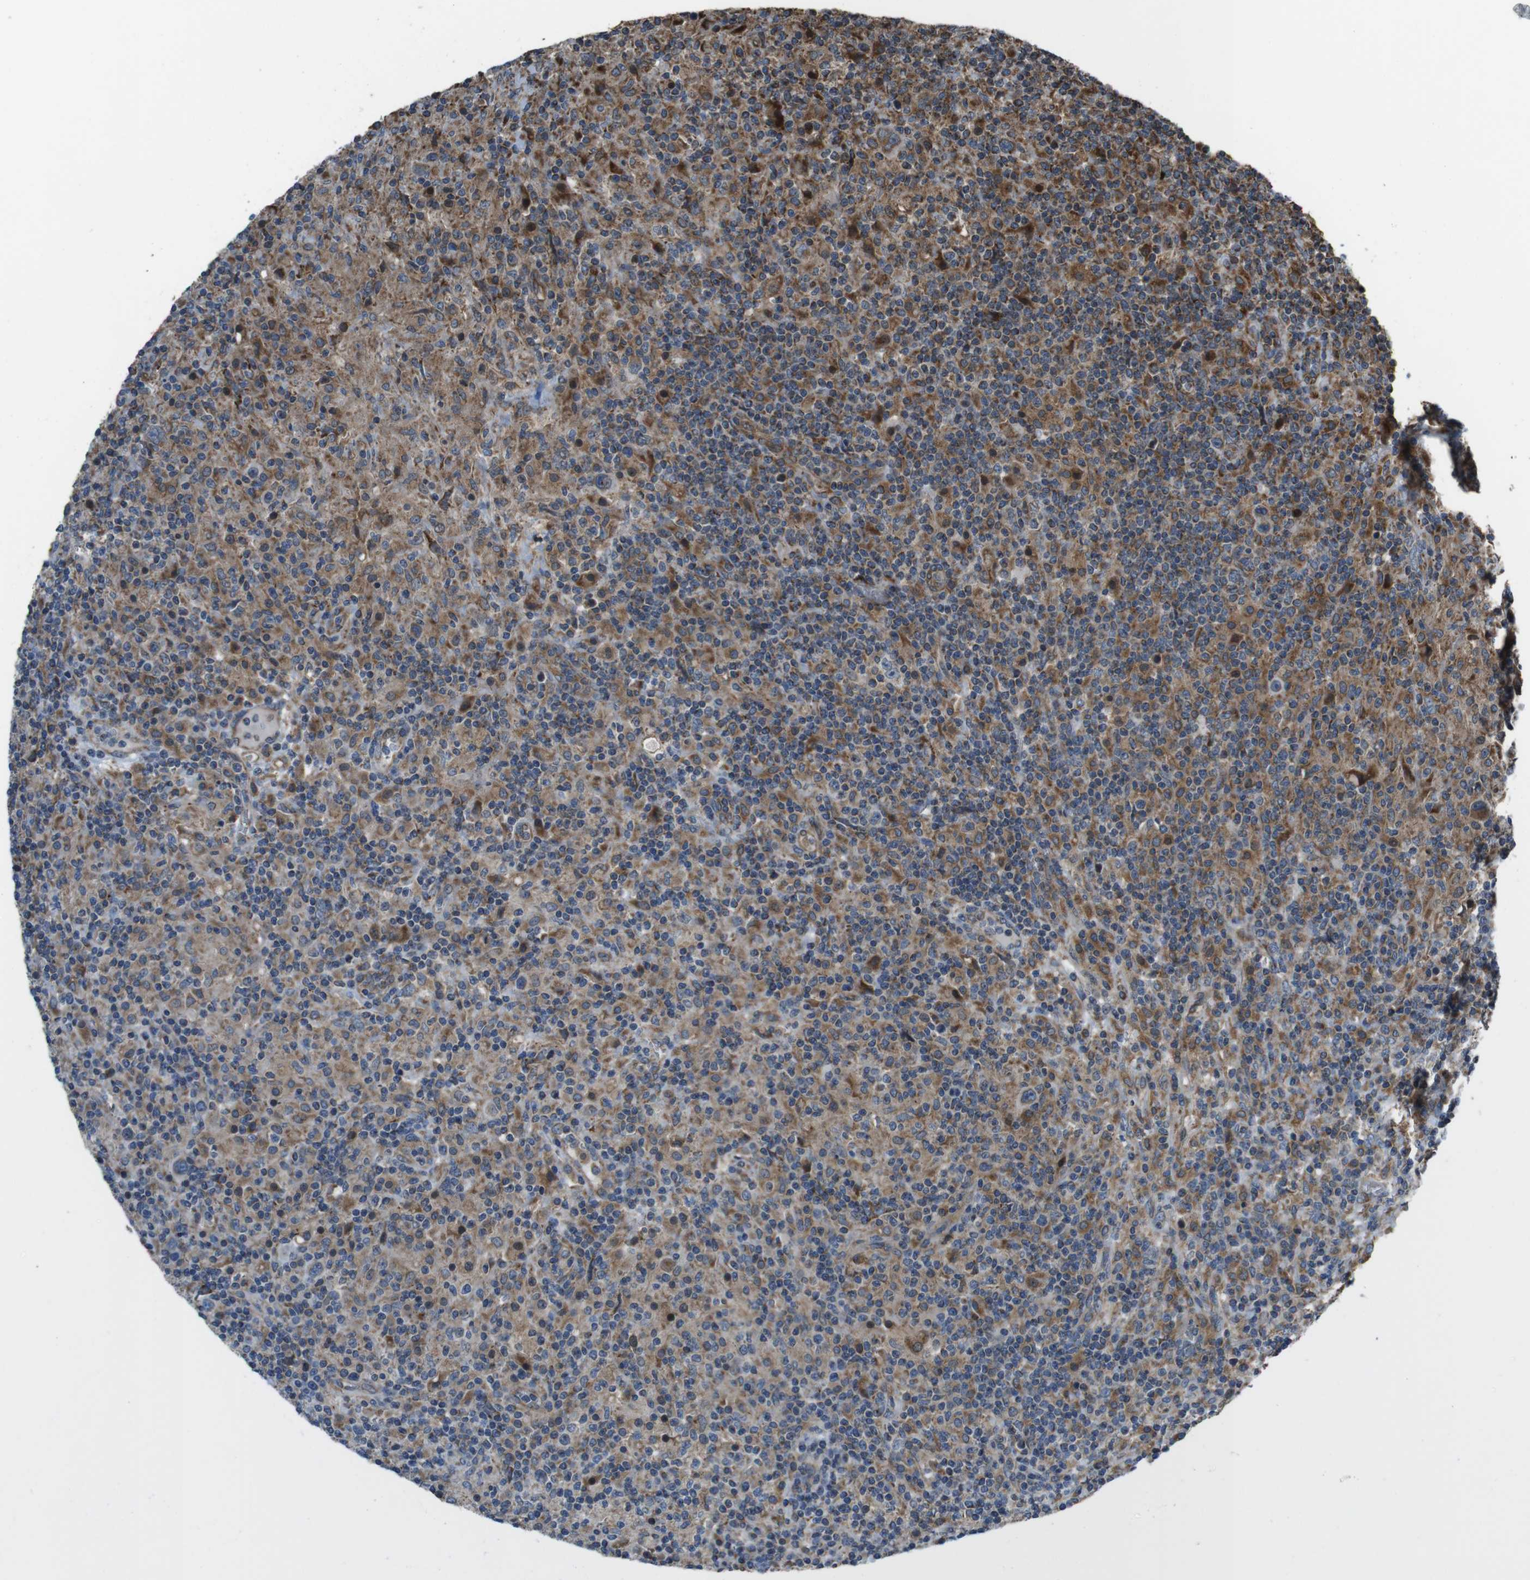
{"staining": {"intensity": "moderate", "quantity": "25%-75%", "location": "cytoplasmic/membranous"}, "tissue": "lymphoma", "cell_type": "Tumor cells", "image_type": "cancer", "snomed": [{"axis": "morphology", "description": "Hodgkin's disease, NOS"}, {"axis": "topography", "description": "Lymph node"}], "caption": "The image exhibits immunohistochemical staining of lymphoma. There is moderate cytoplasmic/membranous positivity is present in about 25%-75% of tumor cells.", "gene": "GIMAP8", "patient": {"sex": "male", "age": 70}}